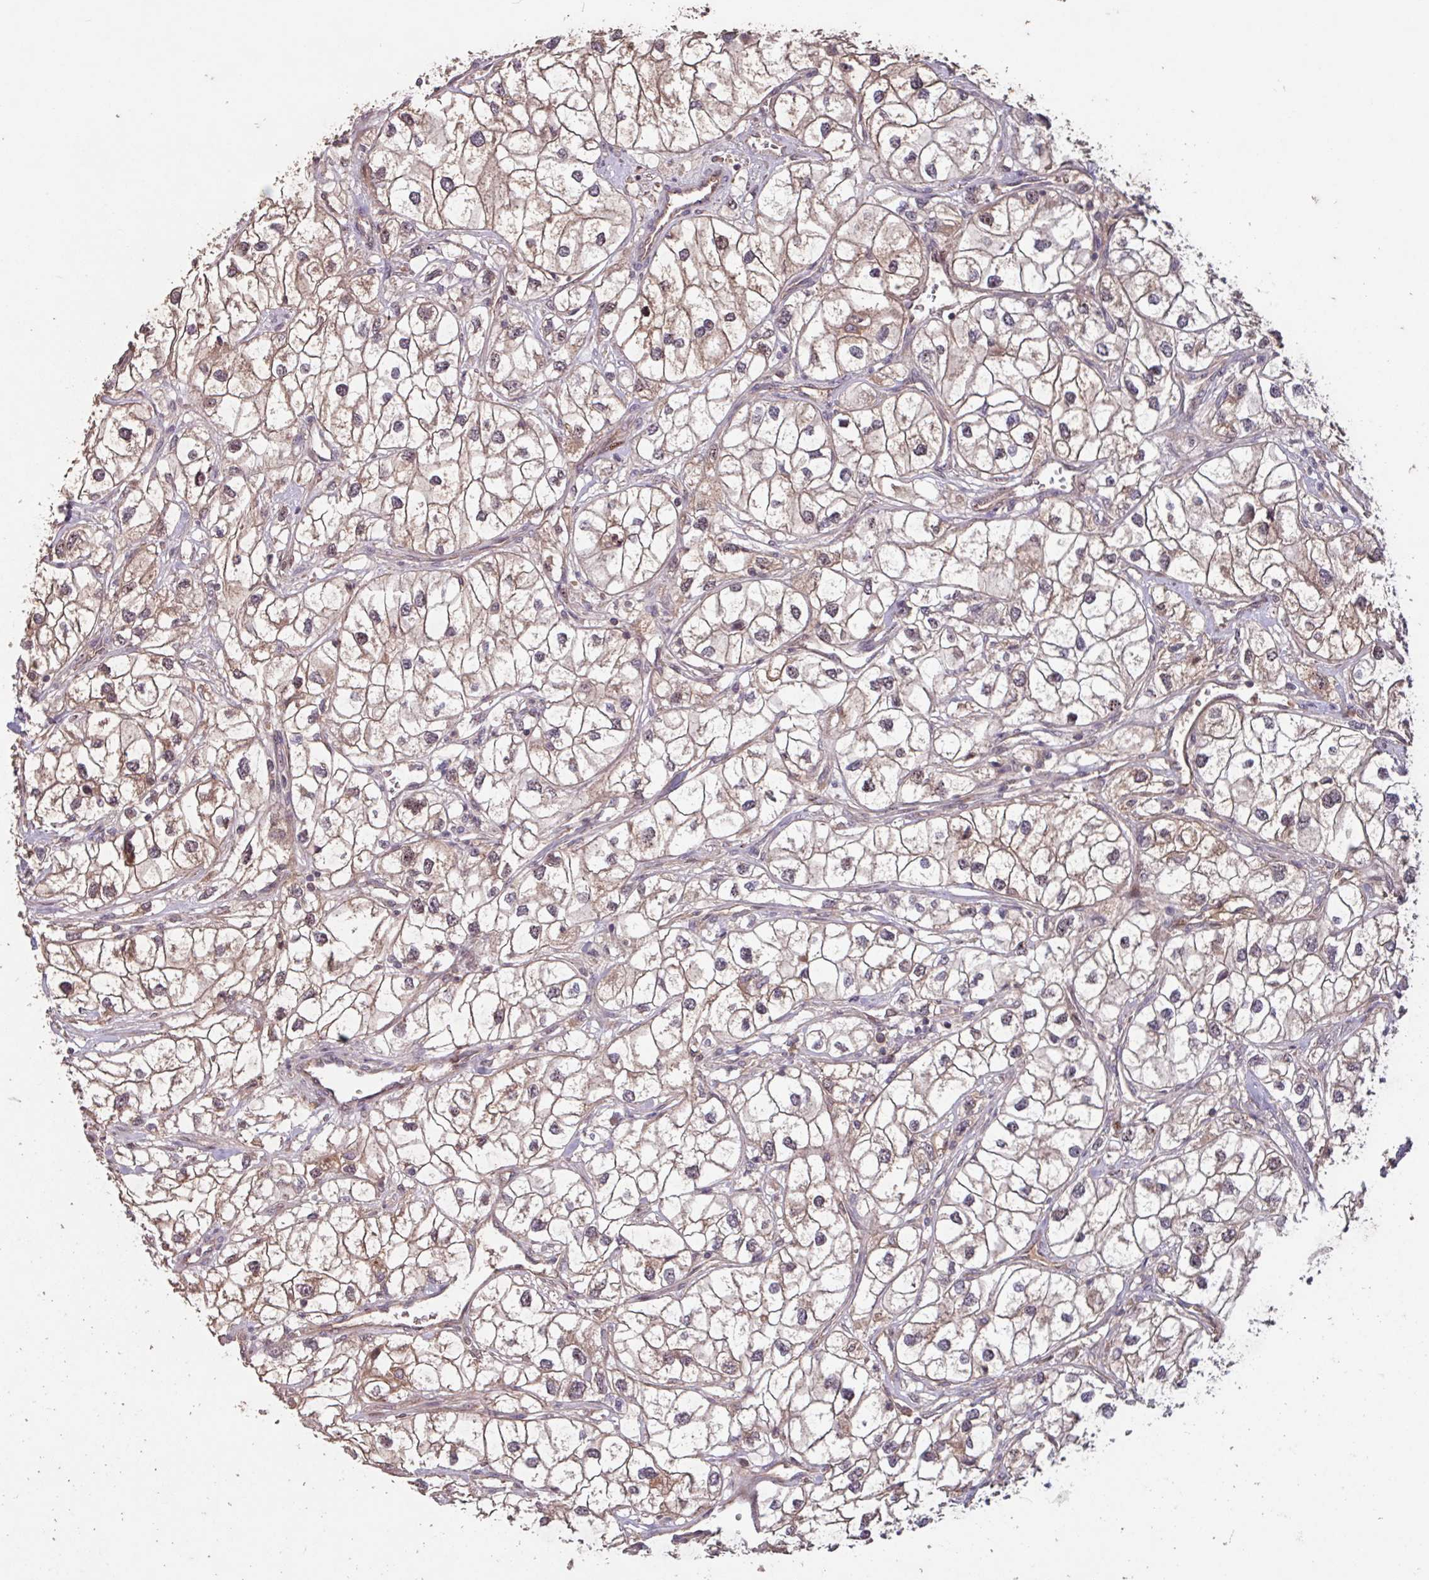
{"staining": {"intensity": "weak", "quantity": ">75%", "location": "cytoplasmic/membranous"}, "tissue": "renal cancer", "cell_type": "Tumor cells", "image_type": "cancer", "snomed": [{"axis": "morphology", "description": "Adenocarcinoma, NOS"}, {"axis": "topography", "description": "Kidney"}], "caption": "The photomicrograph shows immunohistochemical staining of renal adenocarcinoma. There is weak cytoplasmic/membranous positivity is seen in approximately >75% of tumor cells.", "gene": "TMEM88", "patient": {"sex": "male", "age": 59}}